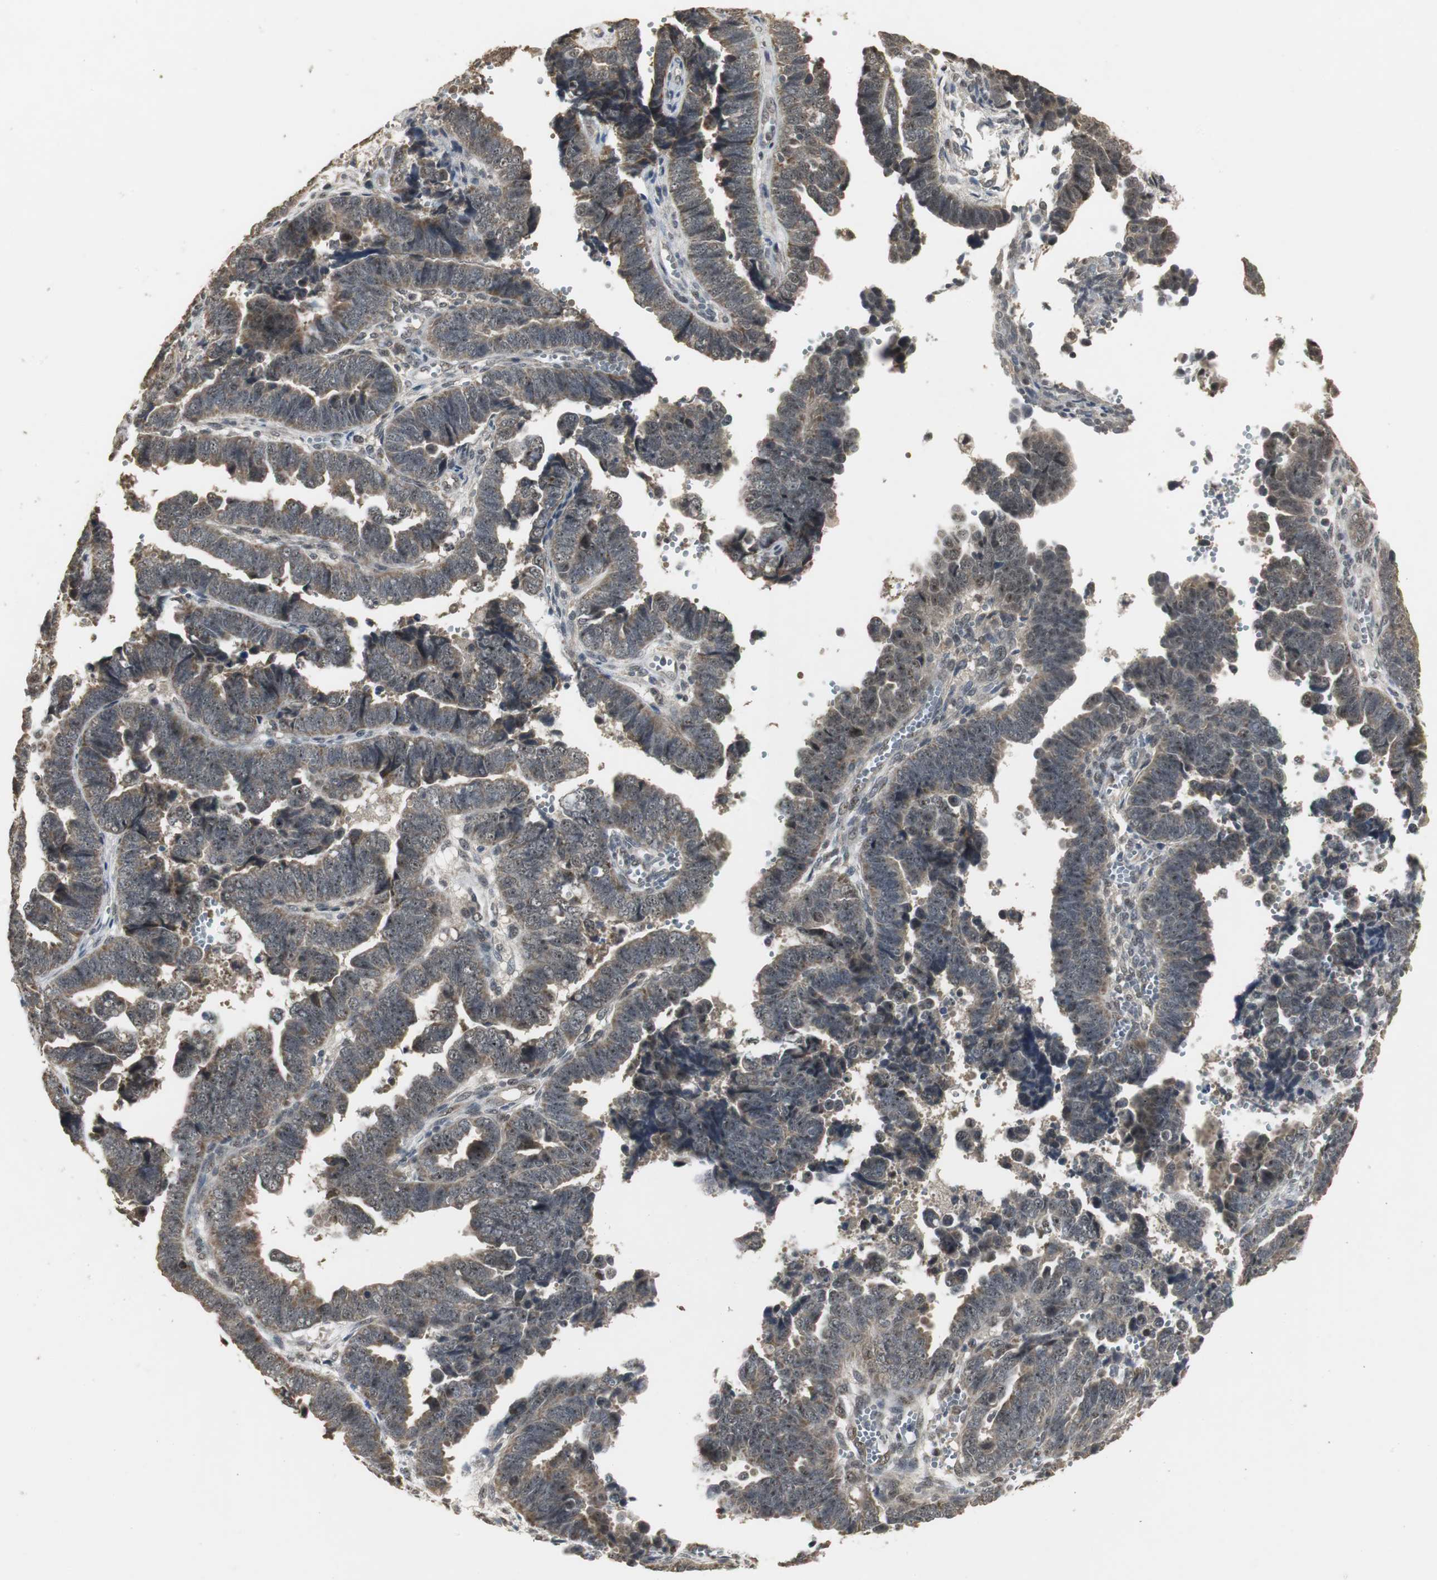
{"staining": {"intensity": "weak", "quantity": "25%-75%", "location": "cytoplasmic/membranous"}, "tissue": "endometrial cancer", "cell_type": "Tumor cells", "image_type": "cancer", "snomed": [{"axis": "morphology", "description": "Adenocarcinoma, NOS"}, {"axis": "topography", "description": "Endometrium"}], "caption": "Brown immunohistochemical staining in endometrial cancer (adenocarcinoma) exhibits weak cytoplasmic/membranous expression in approximately 25%-75% of tumor cells.", "gene": "ELOA", "patient": {"sex": "female", "age": 75}}